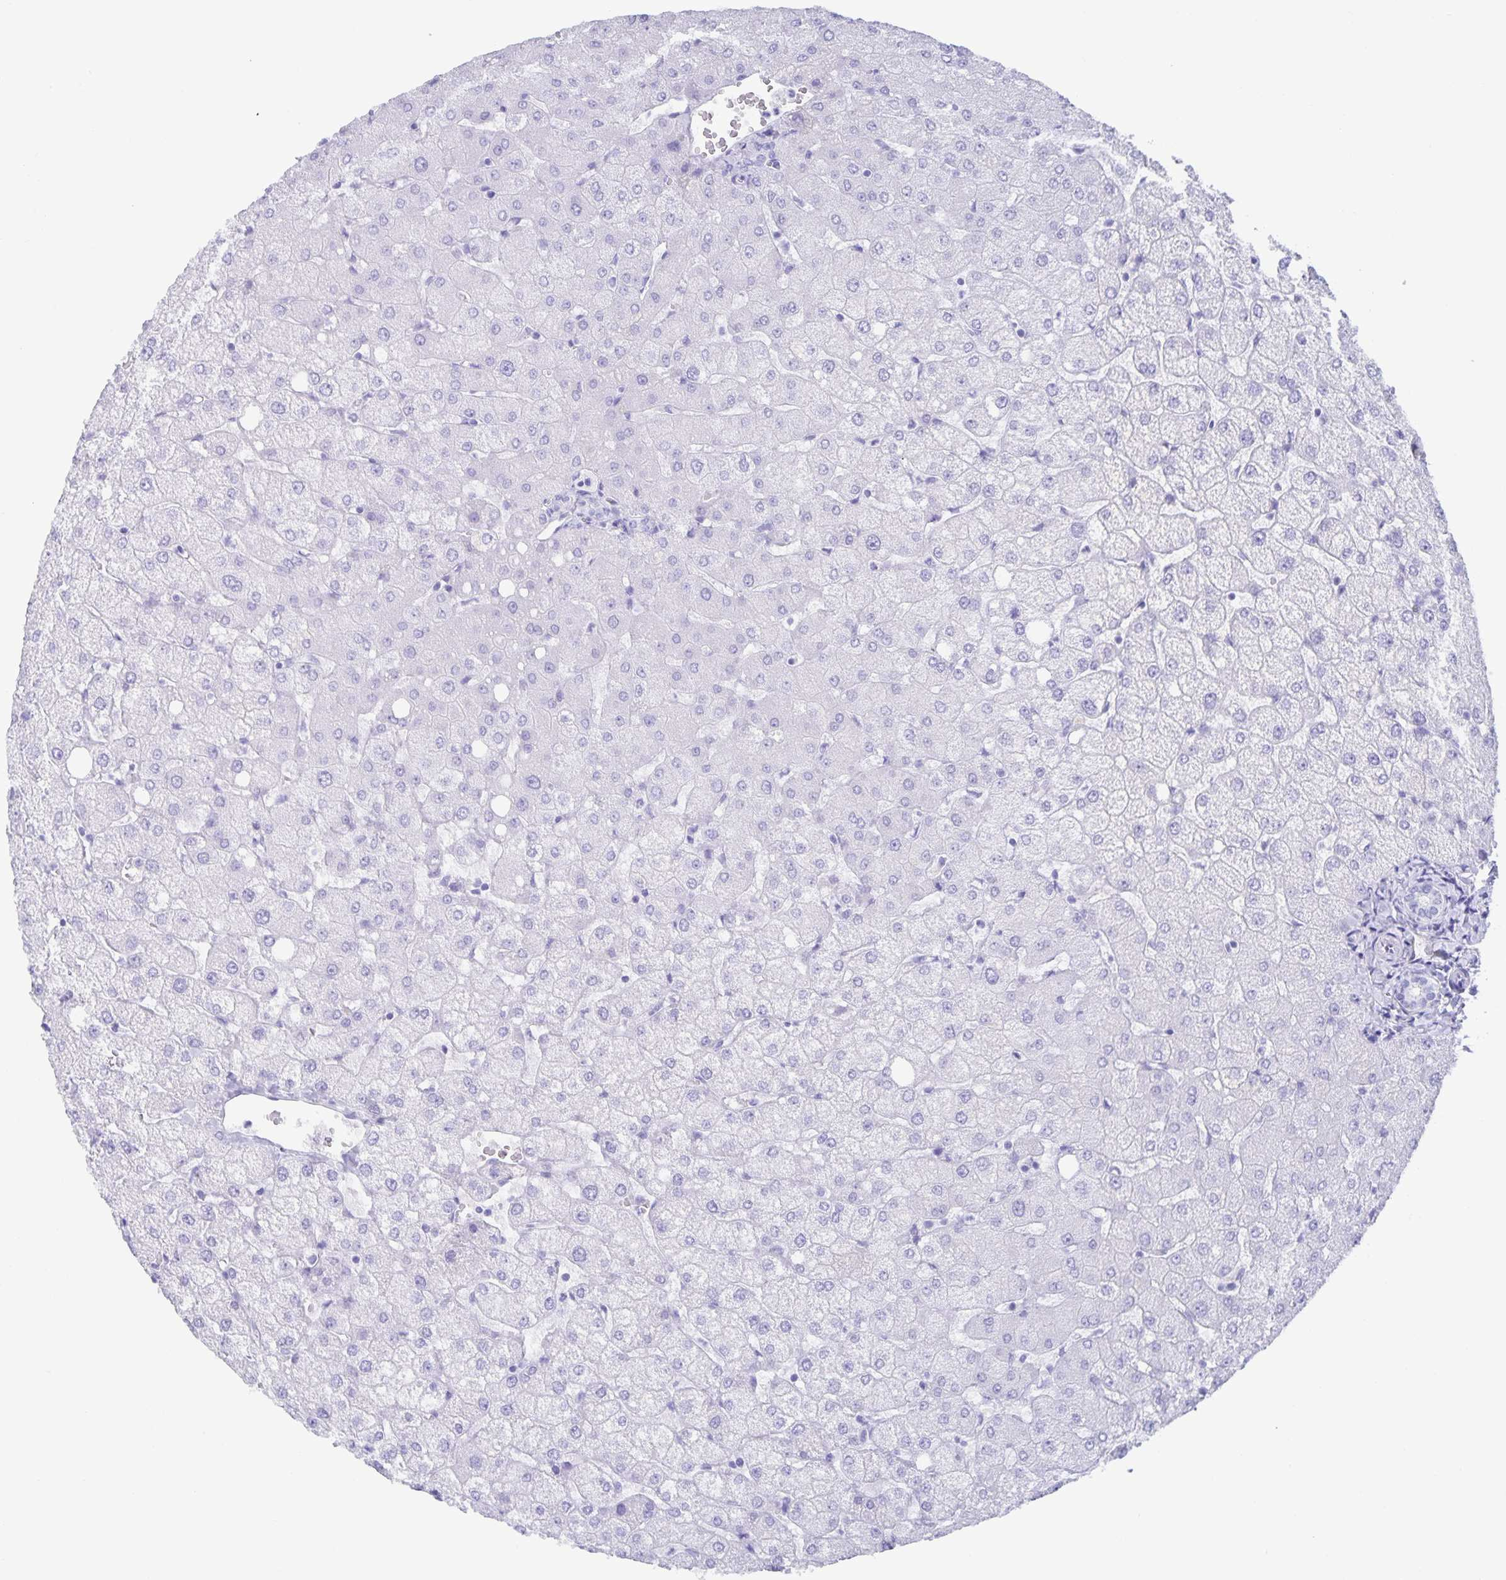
{"staining": {"intensity": "negative", "quantity": "none", "location": "none"}, "tissue": "liver", "cell_type": "Cholangiocytes", "image_type": "normal", "snomed": [{"axis": "morphology", "description": "Normal tissue, NOS"}, {"axis": "topography", "description": "Liver"}], "caption": "This is an immunohistochemistry image of normal human liver. There is no positivity in cholangiocytes.", "gene": "AQP4", "patient": {"sex": "female", "age": 54}}